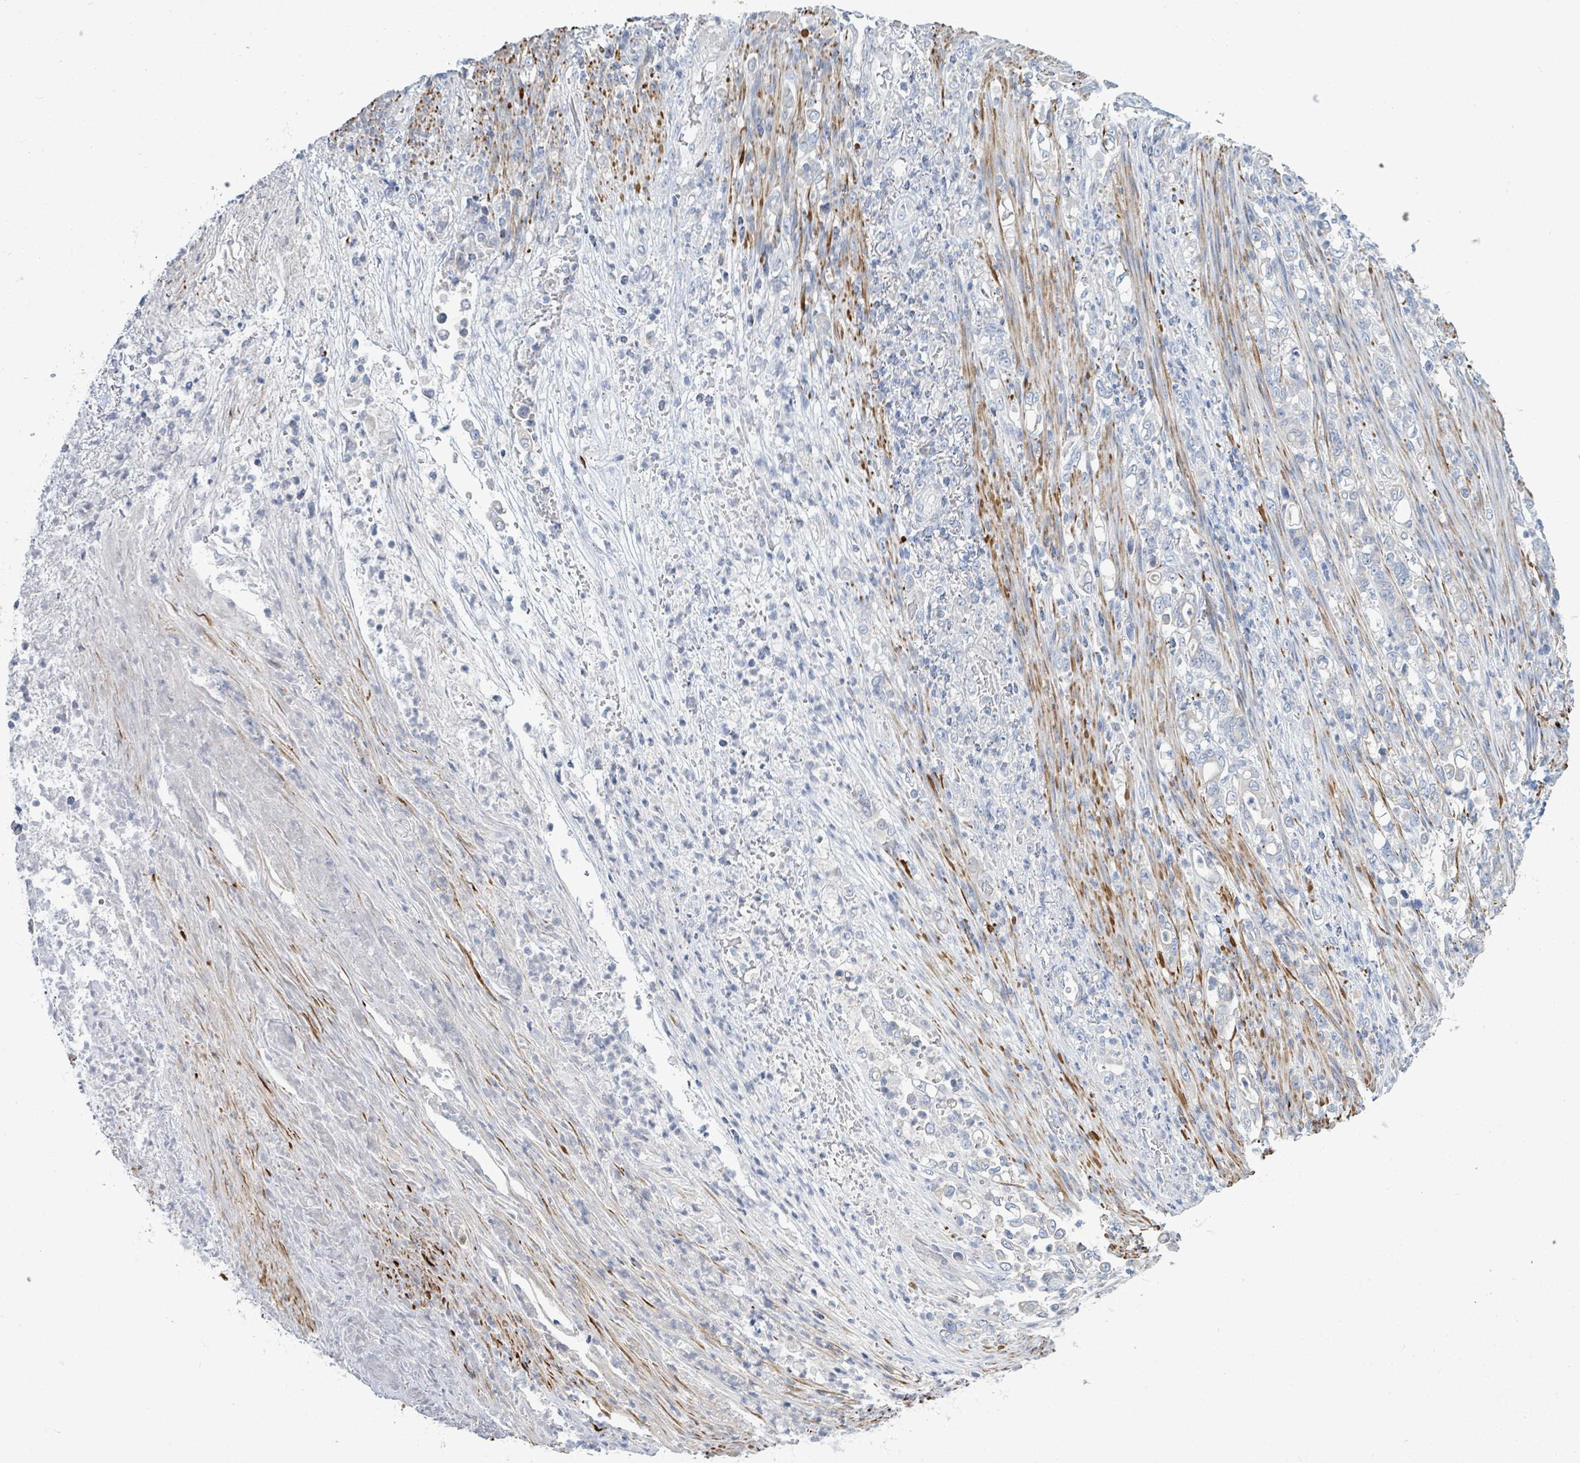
{"staining": {"intensity": "negative", "quantity": "none", "location": "none"}, "tissue": "stomach cancer", "cell_type": "Tumor cells", "image_type": "cancer", "snomed": [{"axis": "morphology", "description": "Normal tissue, NOS"}, {"axis": "morphology", "description": "Adenocarcinoma, NOS"}, {"axis": "topography", "description": "Stomach"}], "caption": "Stomach cancer (adenocarcinoma) stained for a protein using IHC demonstrates no staining tumor cells.", "gene": "SIRPB1", "patient": {"sex": "female", "age": 79}}